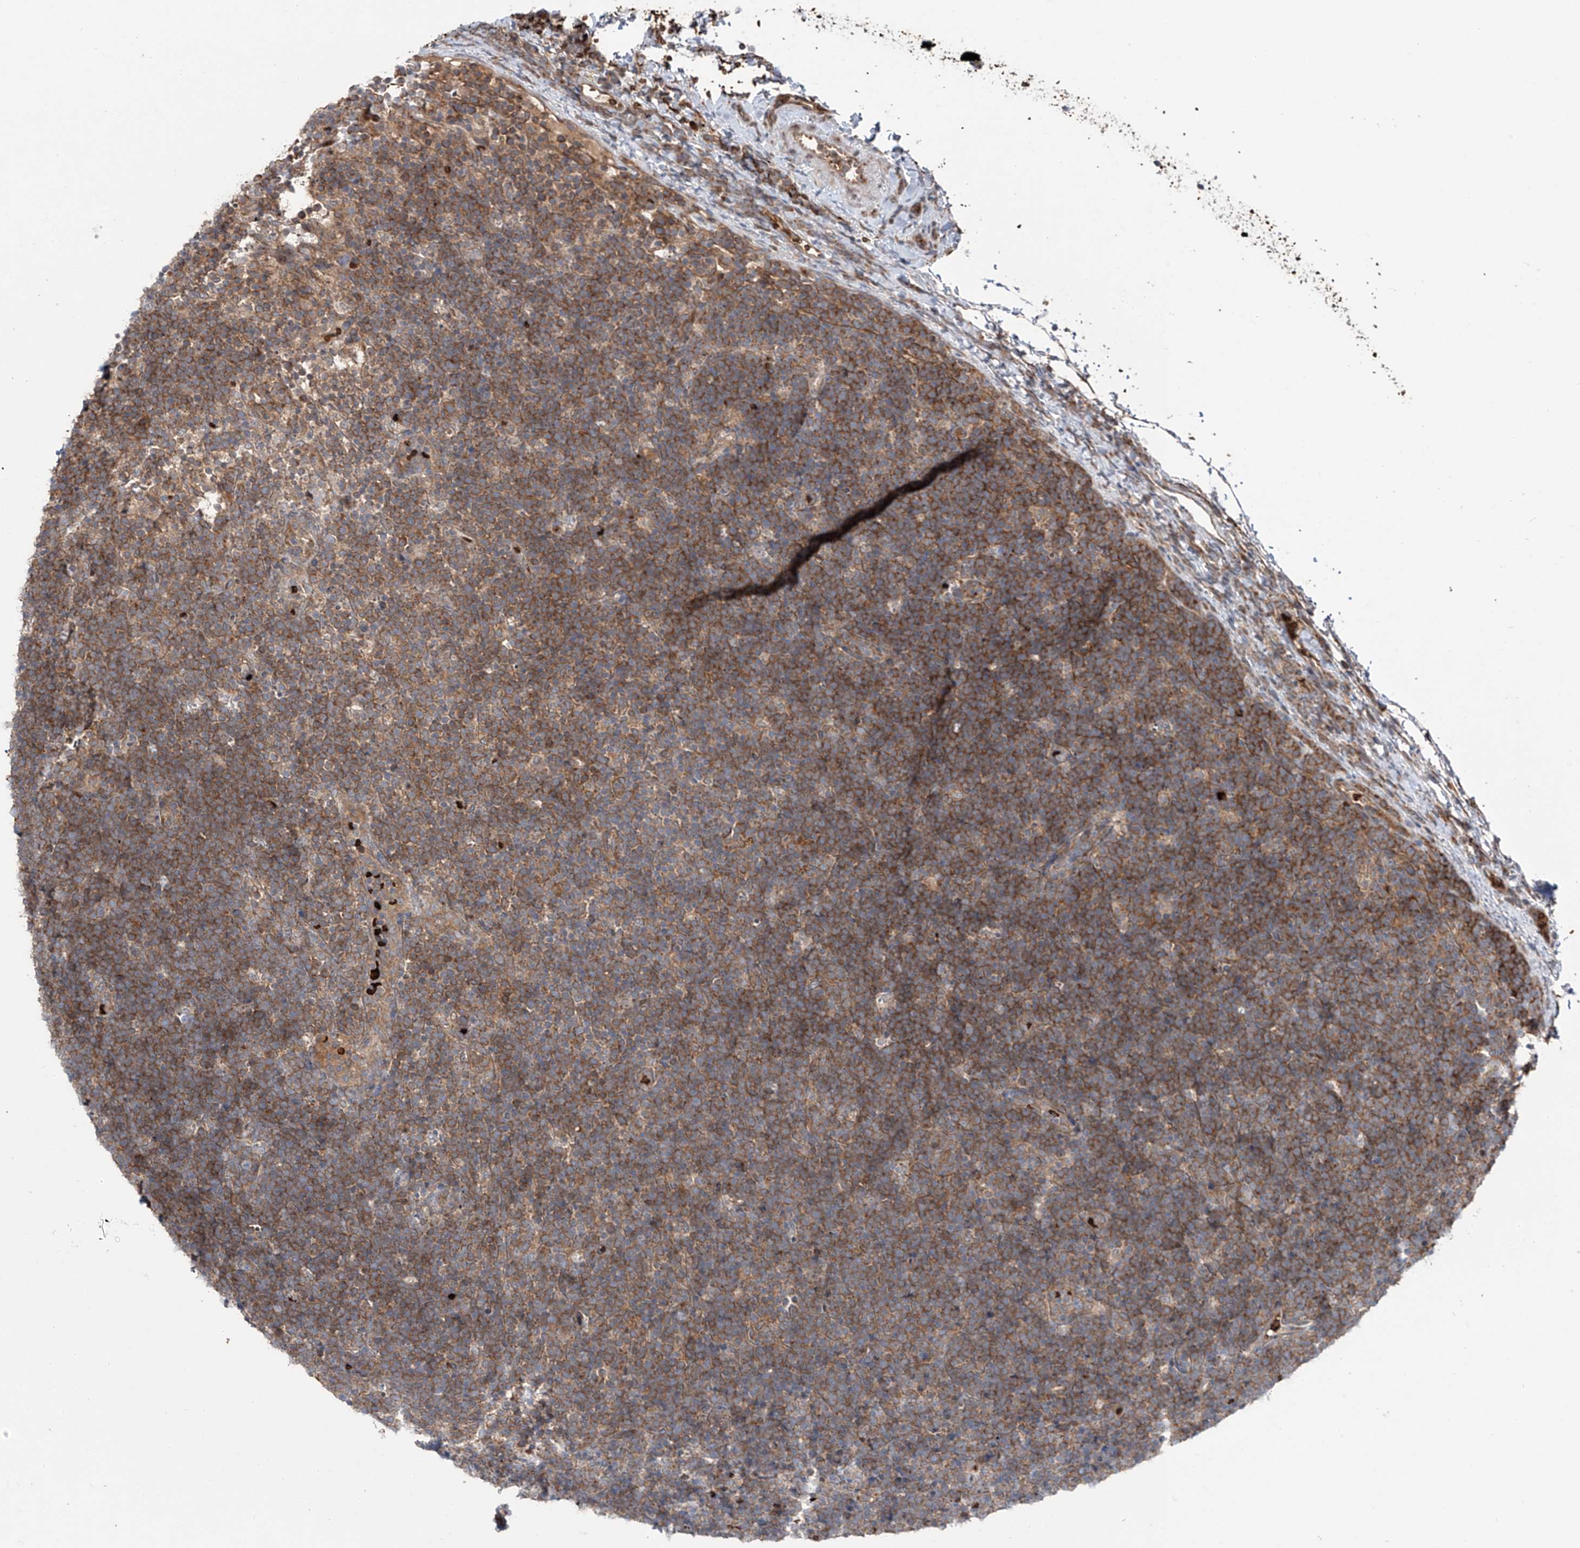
{"staining": {"intensity": "moderate", "quantity": ">75%", "location": "cytoplasmic/membranous"}, "tissue": "lymphoma", "cell_type": "Tumor cells", "image_type": "cancer", "snomed": [{"axis": "morphology", "description": "Malignant lymphoma, non-Hodgkin's type, High grade"}, {"axis": "topography", "description": "Lymph node"}], "caption": "DAB (3,3'-diaminobenzidine) immunohistochemical staining of human lymphoma exhibits moderate cytoplasmic/membranous protein staining in approximately >75% of tumor cells.", "gene": "ZDHHC9", "patient": {"sex": "male", "age": 13}}